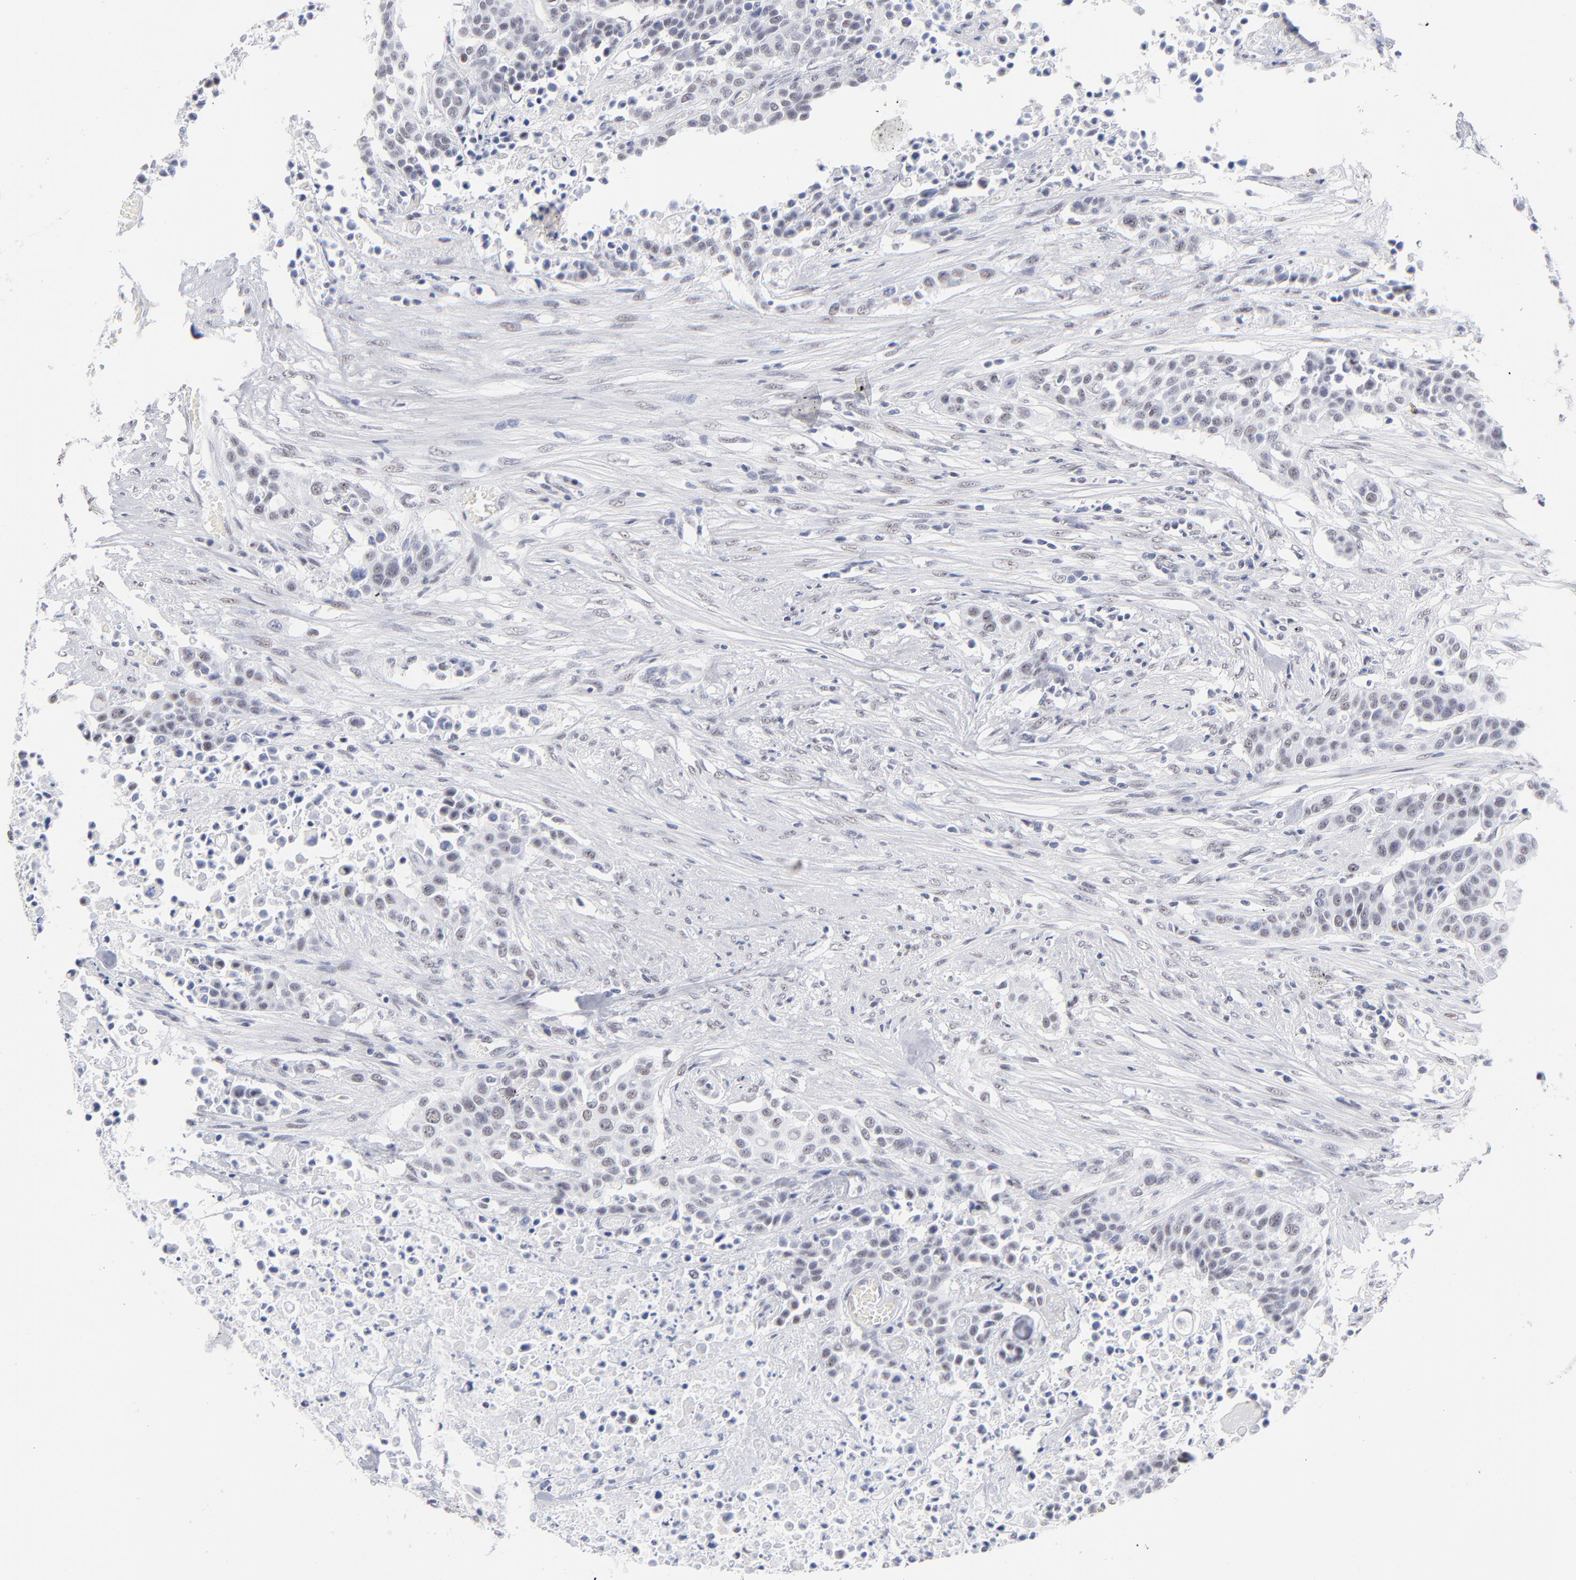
{"staining": {"intensity": "weak", "quantity": "<25%", "location": "nuclear"}, "tissue": "urothelial cancer", "cell_type": "Tumor cells", "image_type": "cancer", "snomed": [{"axis": "morphology", "description": "Urothelial carcinoma, High grade"}, {"axis": "topography", "description": "Urinary bladder"}], "caption": "This is an IHC micrograph of urothelial cancer. There is no positivity in tumor cells.", "gene": "SNRPB", "patient": {"sex": "male", "age": 74}}